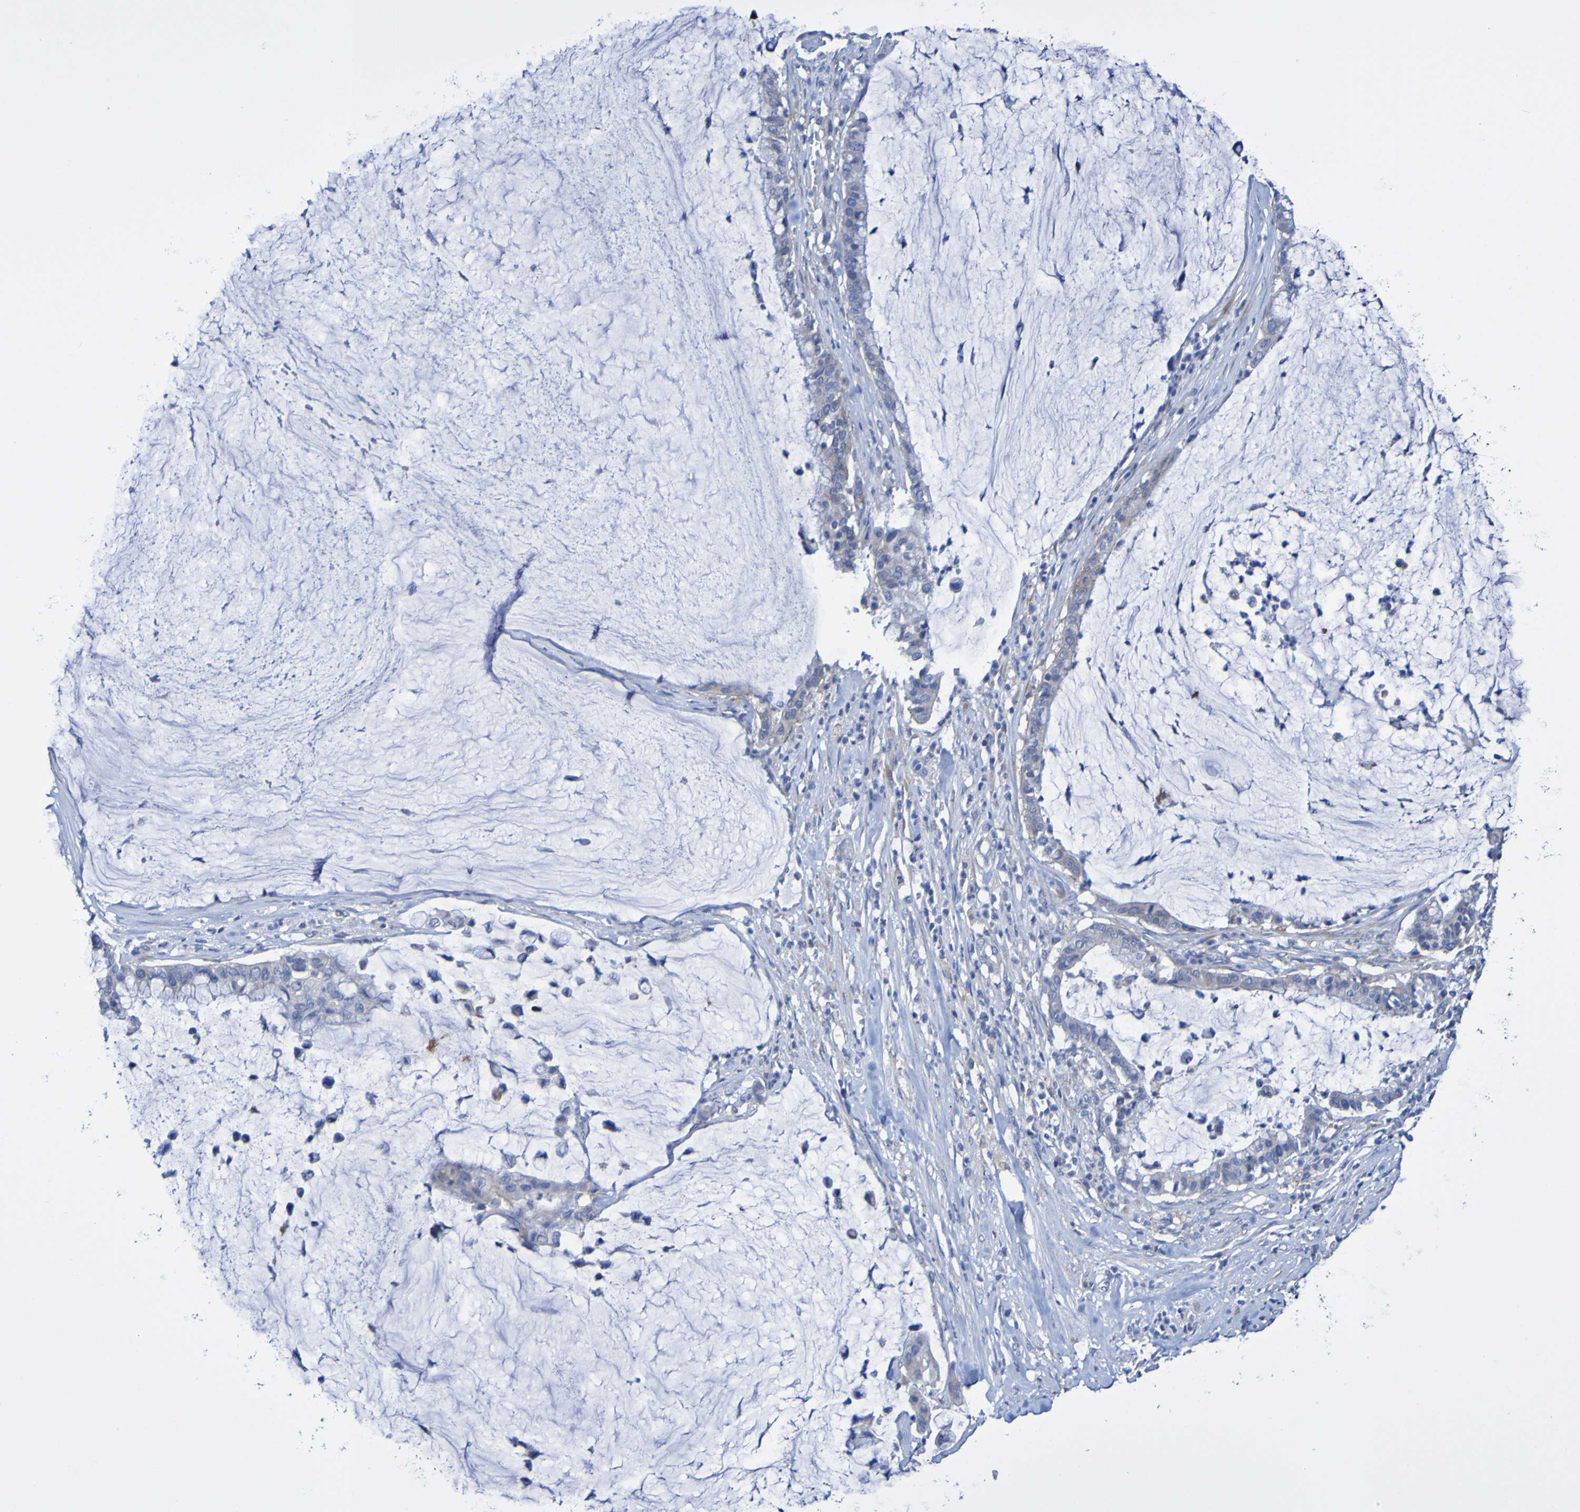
{"staining": {"intensity": "negative", "quantity": "none", "location": "none"}, "tissue": "pancreatic cancer", "cell_type": "Tumor cells", "image_type": "cancer", "snomed": [{"axis": "morphology", "description": "Adenocarcinoma, NOS"}, {"axis": "topography", "description": "Pancreas"}], "caption": "DAB (3,3'-diaminobenzidine) immunohistochemical staining of human pancreatic cancer reveals no significant expression in tumor cells.", "gene": "SLC3A2", "patient": {"sex": "male", "age": 41}}